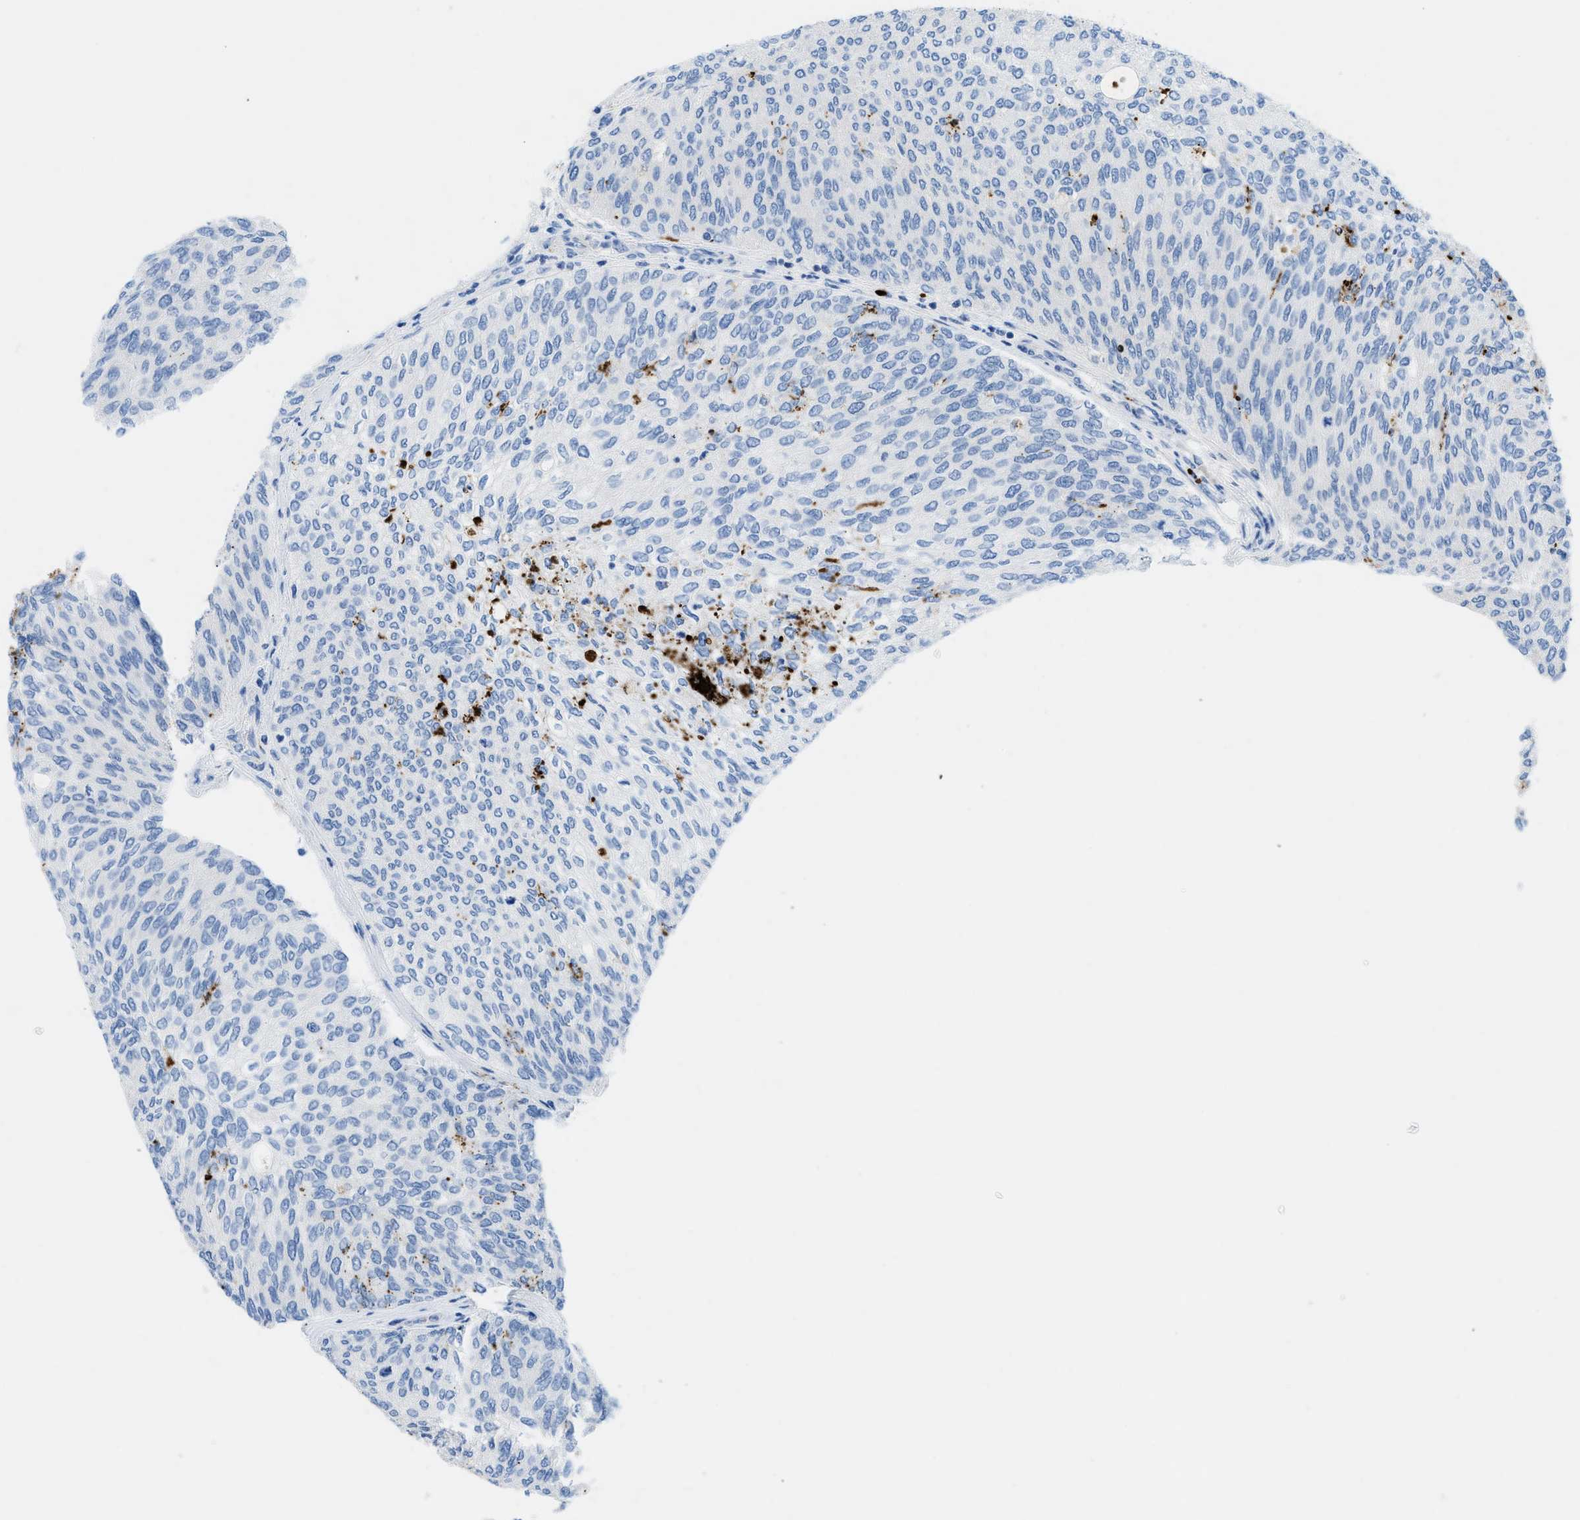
{"staining": {"intensity": "negative", "quantity": "none", "location": "none"}, "tissue": "urothelial cancer", "cell_type": "Tumor cells", "image_type": "cancer", "snomed": [{"axis": "morphology", "description": "Urothelial carcinoma, Low grade"}, {"axis": "topography", "description": "Urinary bladder"}], "caption": "This is an immunohistochemistry image of human urothelial cancer. There is no expression in tumor cells.", "gene": "XCR1", "patient": {"sex": "female", "age": 79}}